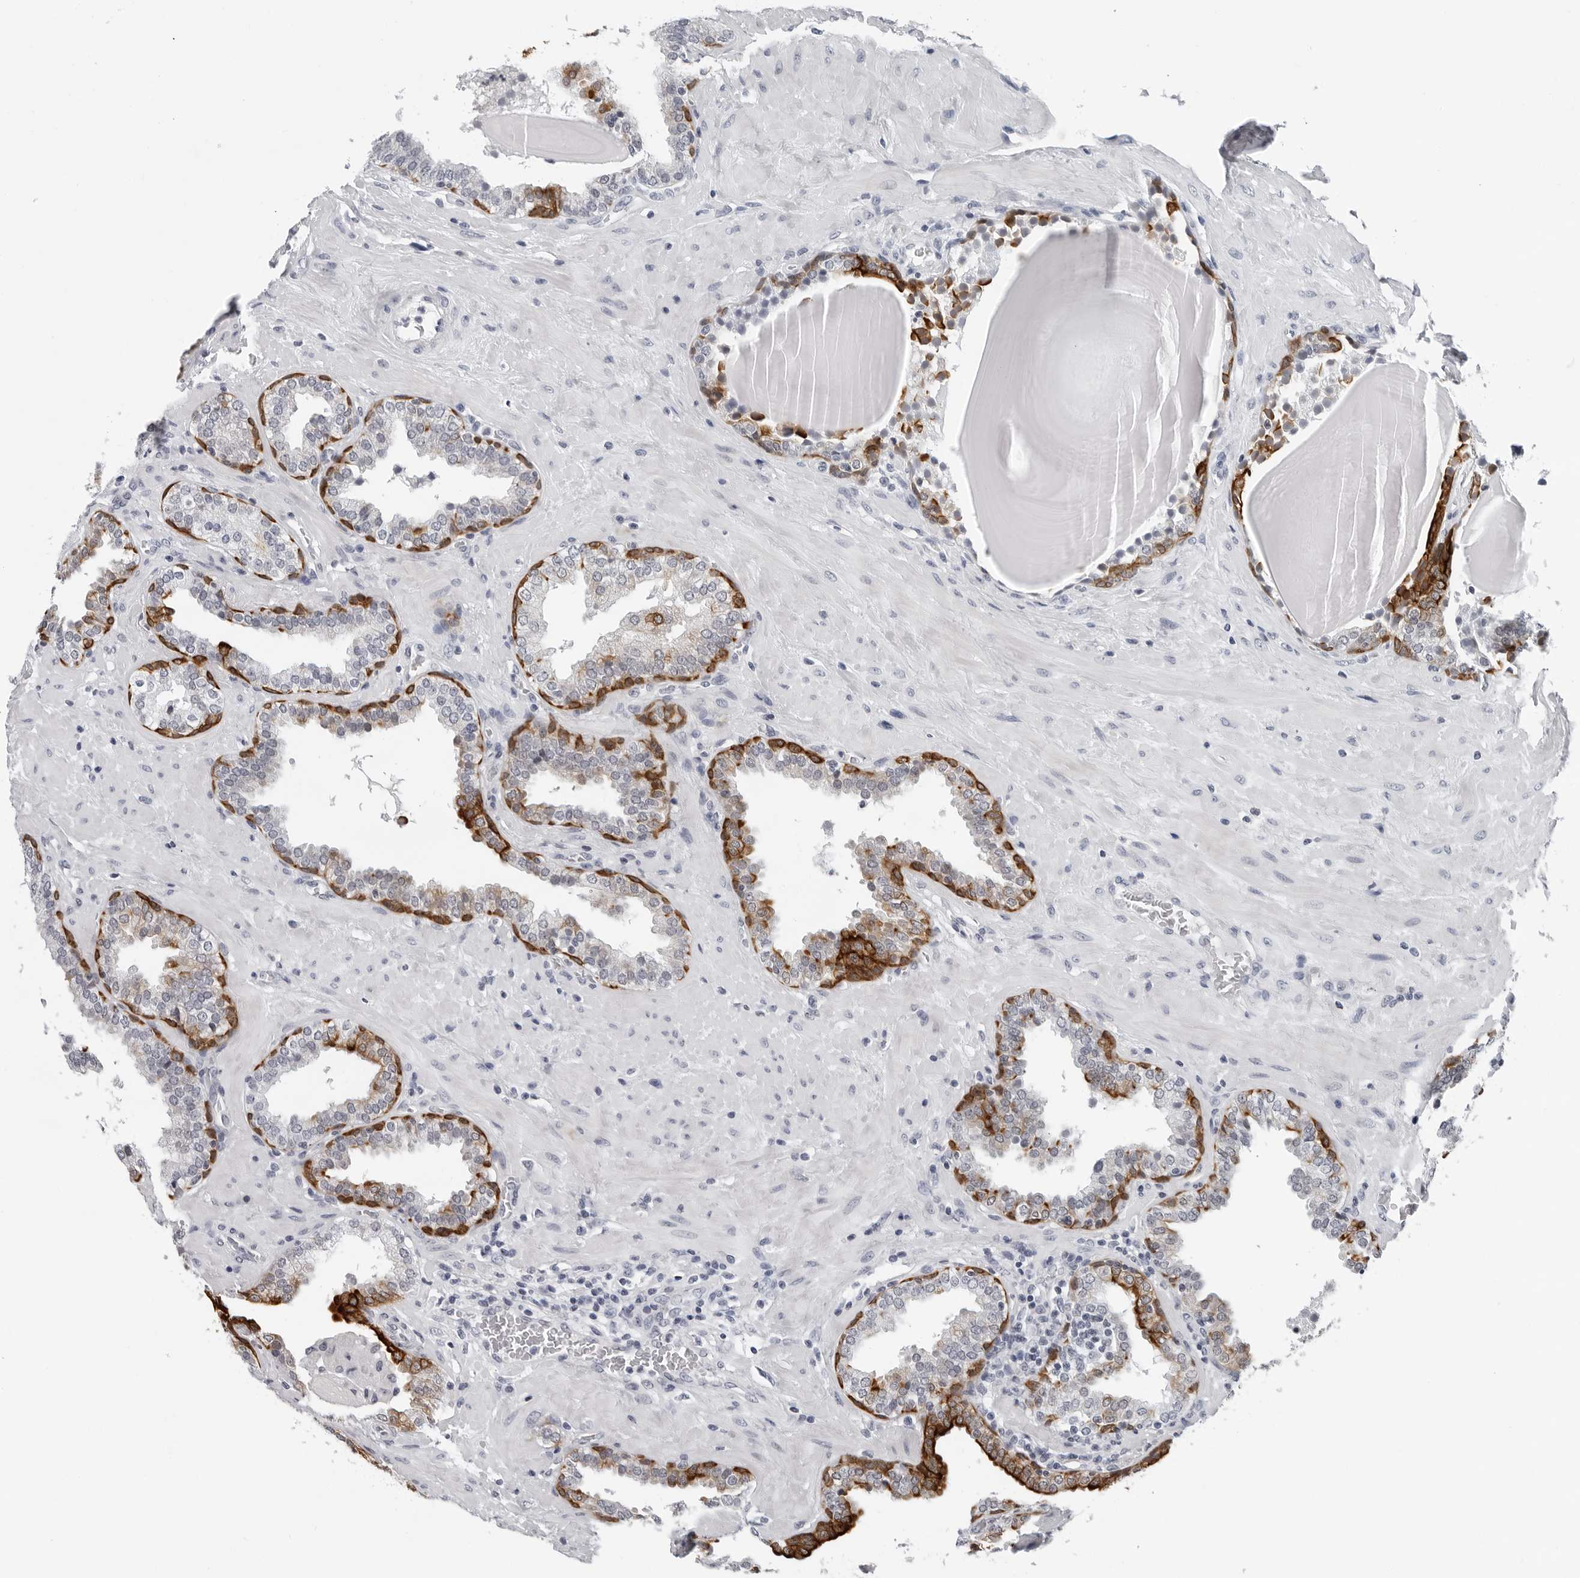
{"staining": {"intensity": "strong", "quantity": "<25%", "location": "cytoplasmic/membranous"}, "tissue": "prostate", "cell_type": "Glandular cells", "image_type": "normal", "snomed": [{"axis": "morphology", "description": "Normal tissue, NOS"}, {"axis": "topography", "description": "Prostate"}], "caption": "Glandular cells demonstrate medium levels of strong cytoplasmic/membranous staining in approximately <25% of cells in normal human prostate. (DAB IHC with brightfield microscopy, high magnification).", "gene": "CCDC28B", "patient": {"sex": "male", "age": 51}}